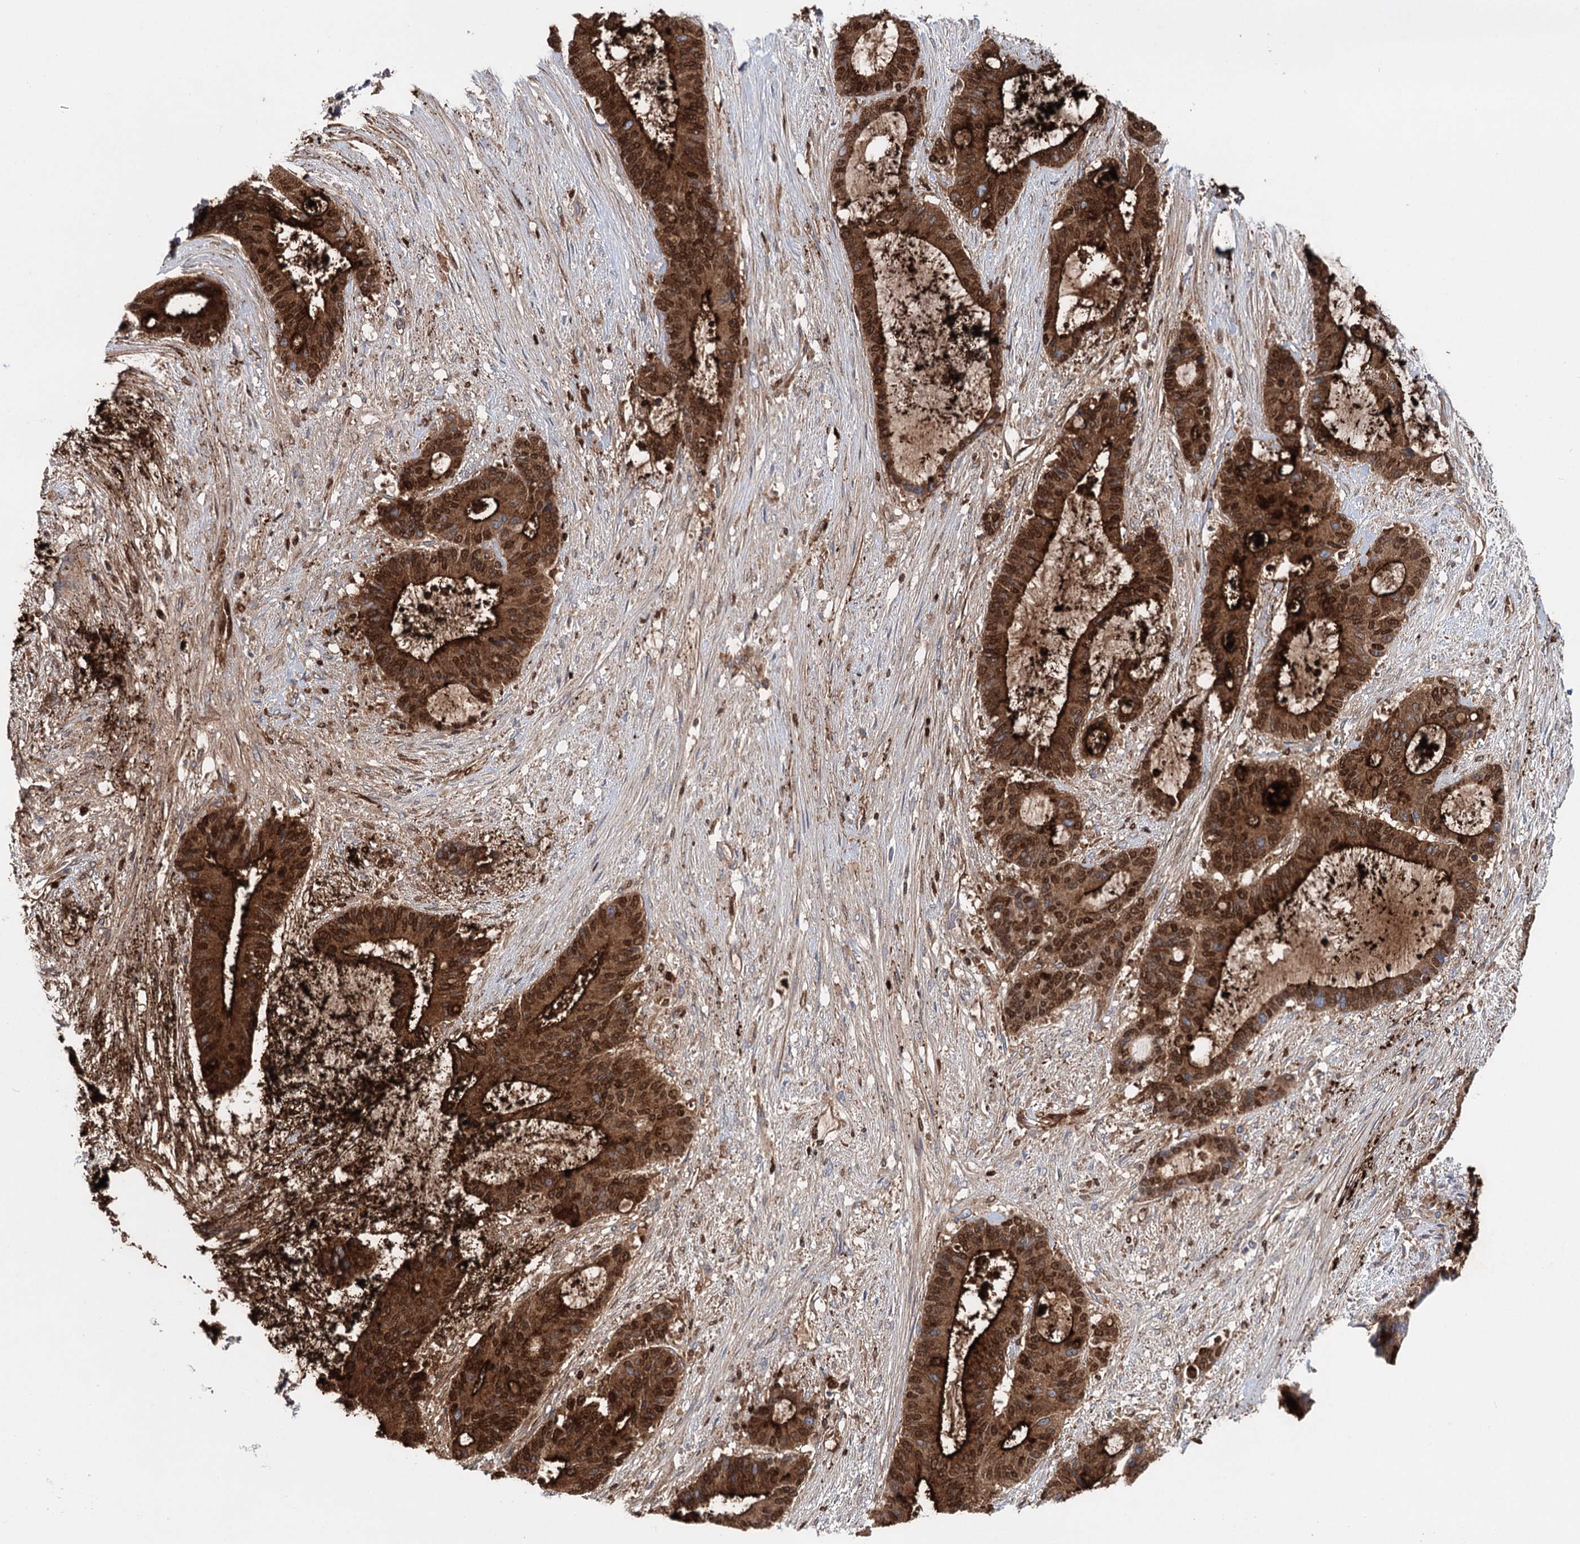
{"staining": {"intensity": "strong", "quantity": ">75%", "location": "cytoplasmic/membranous,nuclear"}, "tissue": "liver cancer", "cell_type": "Tumor cells", "image_type": "cancer", "snomed": [{"axis": "morphology", "description": "Normal tissue, NOS"}, {"axis": "morphology", "description": "Cholangiocarcinoma"}, {"axis": "topography", "description": "Liver"}, {"axis": "topography", "description": "Peripheral nerve tissue"}], "caption": "Cholangiocarcinoma (liver) stained with a protein marker displays strong staining in tumor cells.", "gene": "CEACAM8", "patient": {"sex": "female", "age": 73}}